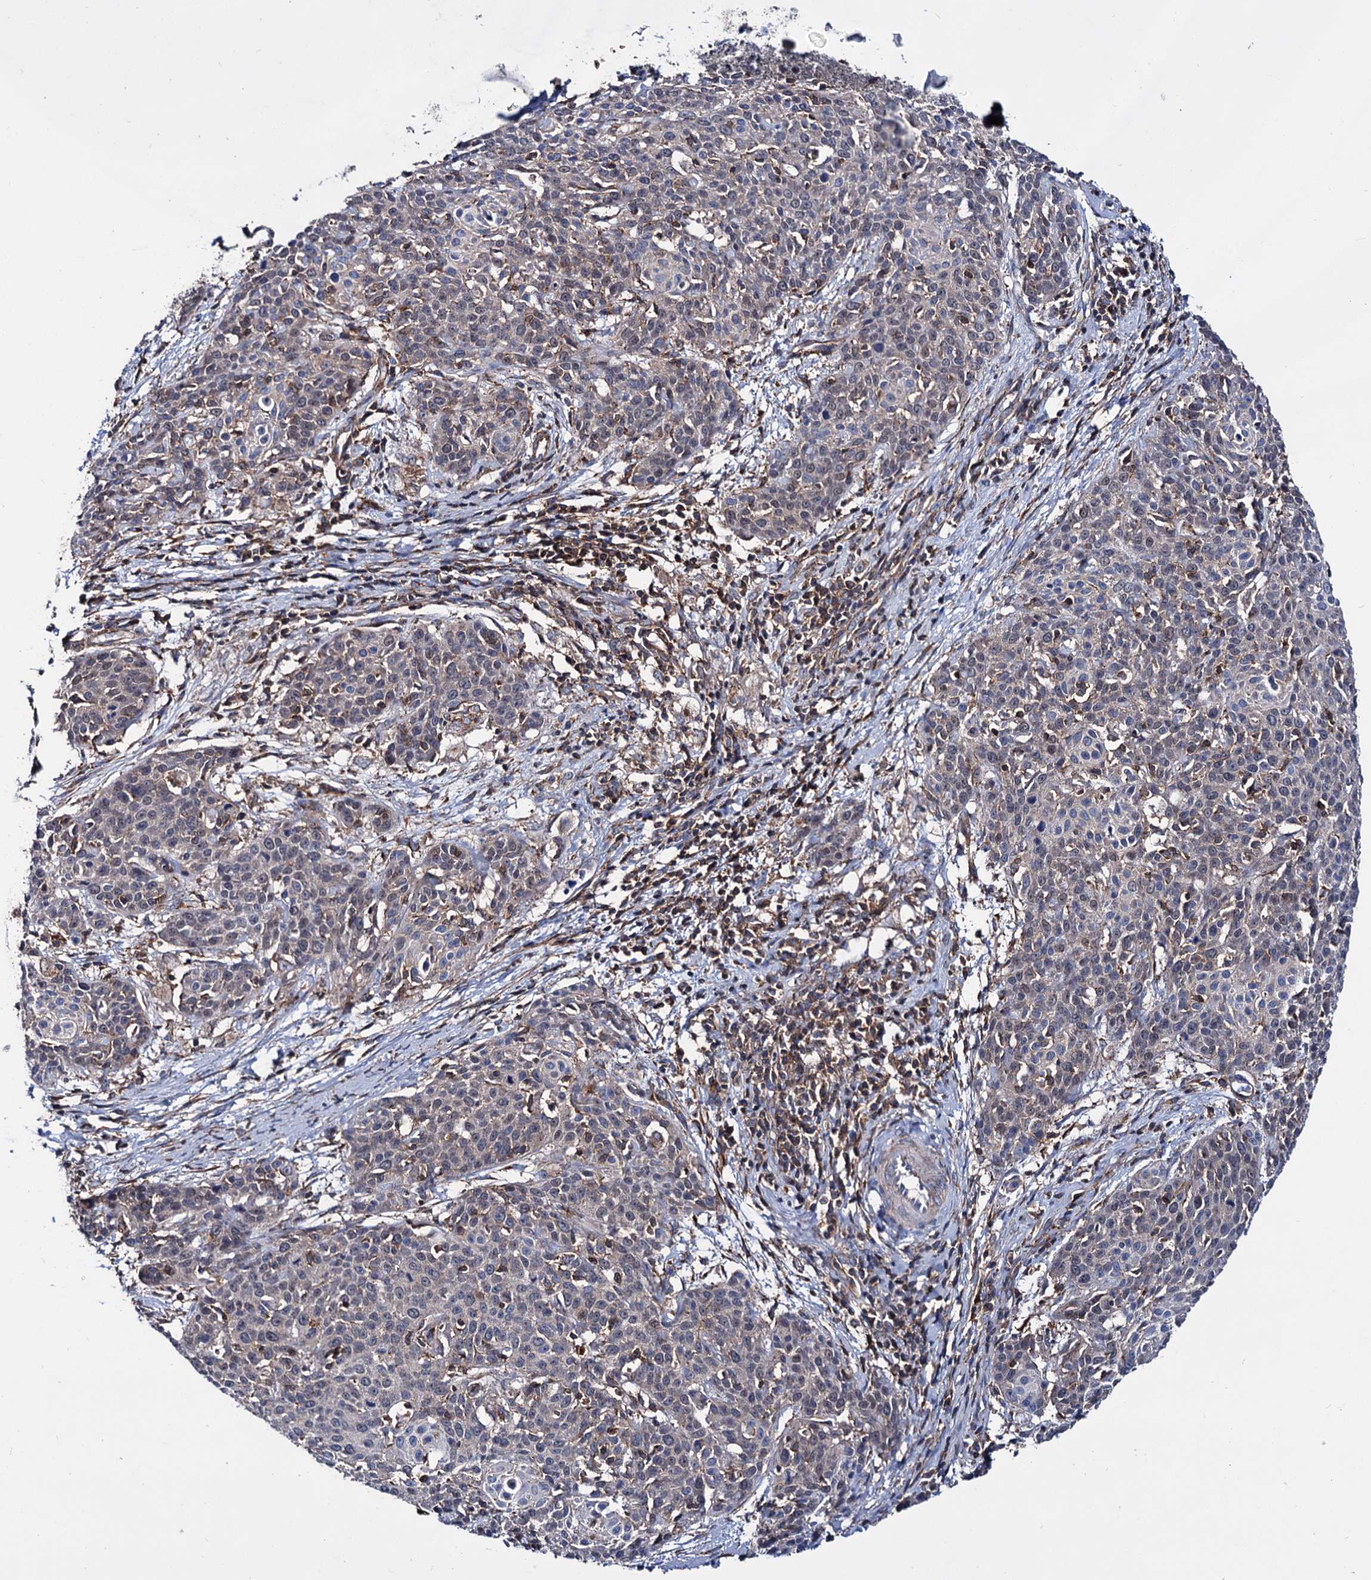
{"staining": {"intensity": "negative", "quantity": "none", "location": "none"}, "tissue": "cervical cancer", "cell_type": "Tumor cells", "image_type": "cancer", "snomed": [{"axis": "morphology", "description": "Squamous cell carcinoma, NOS"}, {"axis": "topography", "description": "Cervix"}], "caption": "Tumor cells show no significant protein expression in cervical squamous cell carcinoma.", "gene": "DEF6", "patient": {"sex": "female", "age": 38}}